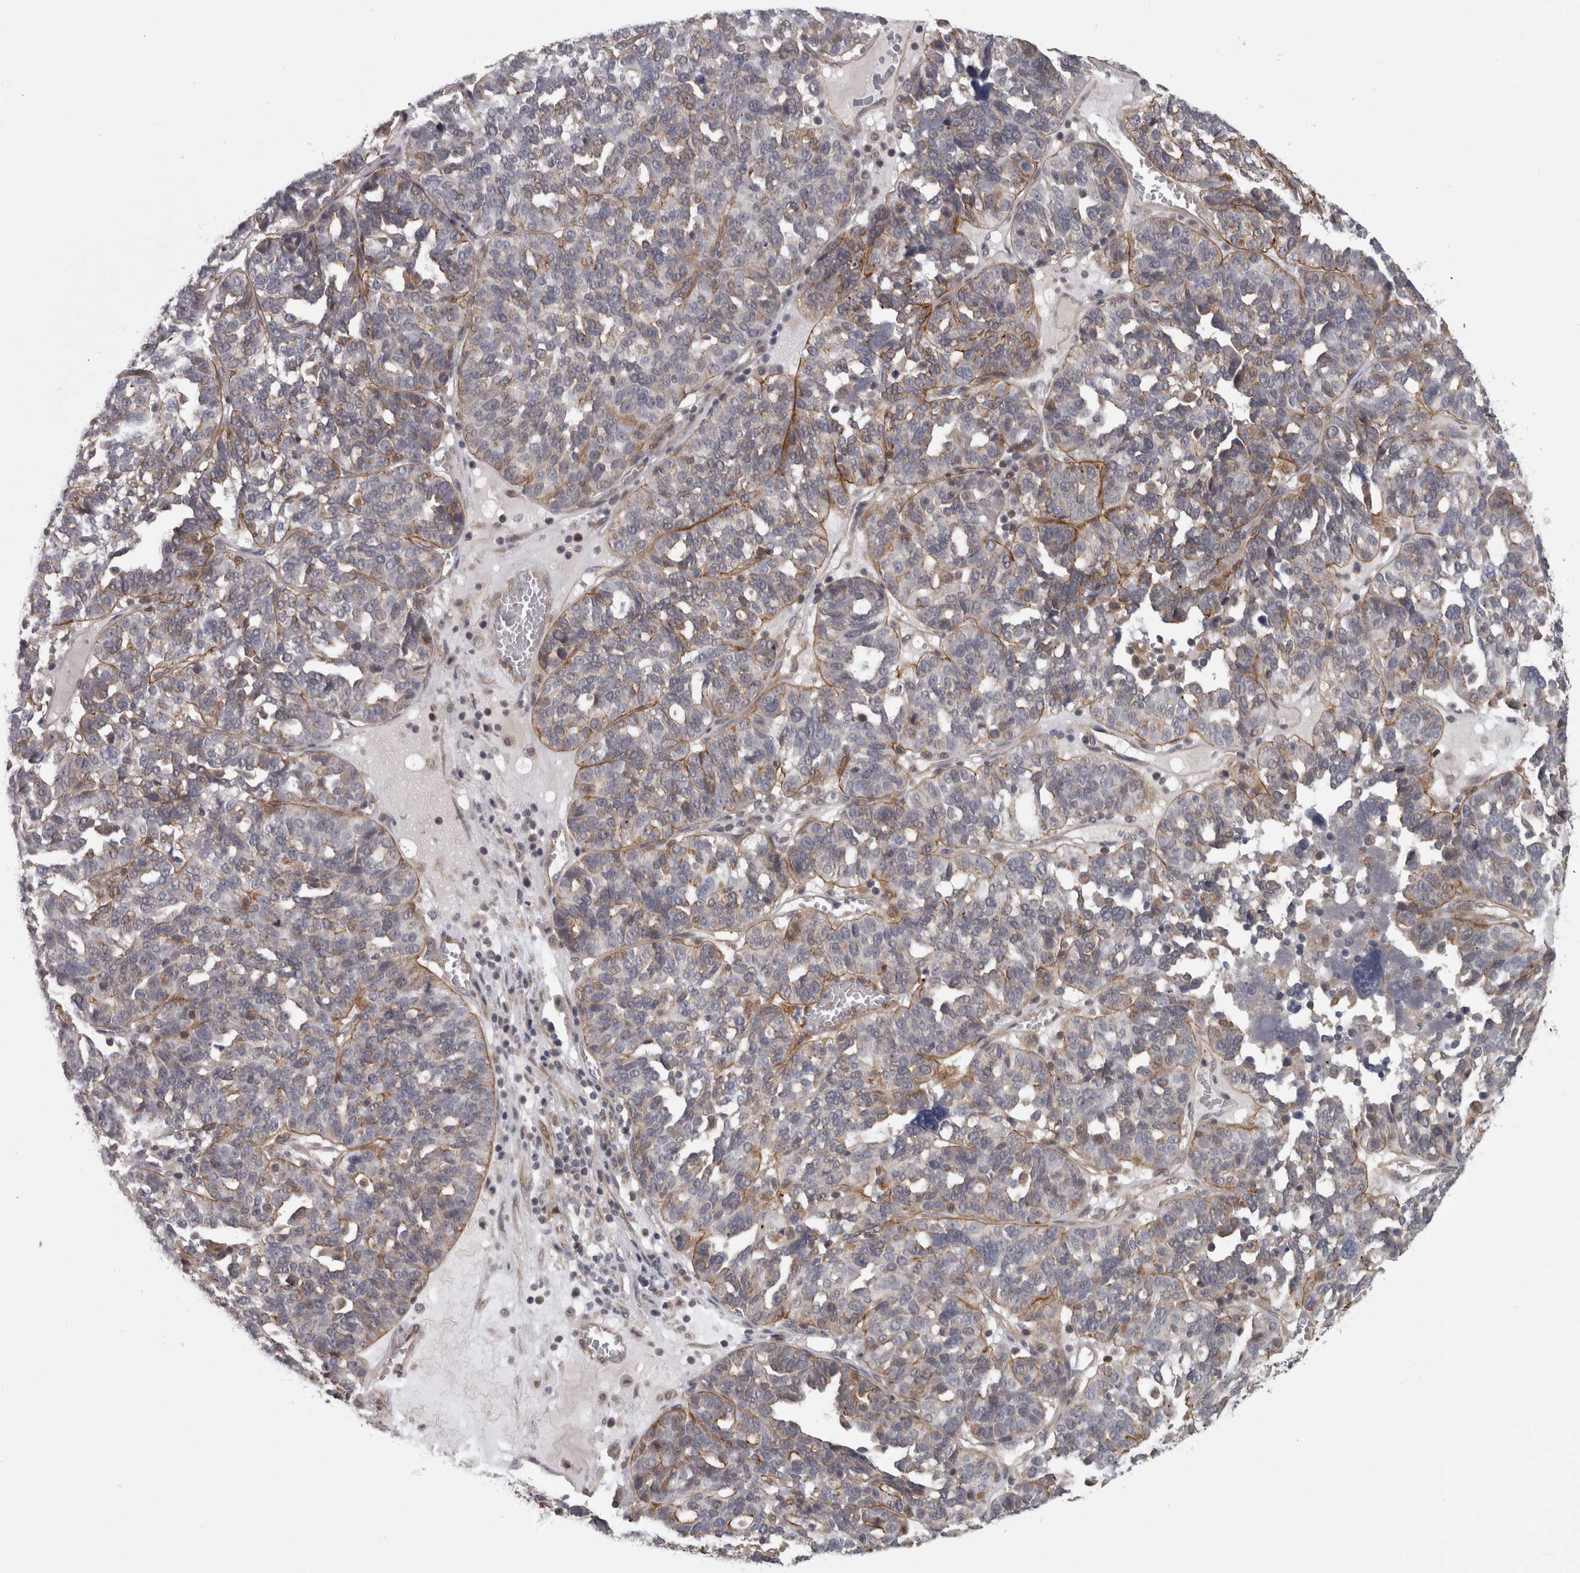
{"staining": {"intensity": "weak", "quantity": "<25%", "location": "cytoplasmic/membranous"}, "tissue": "ovarian cancer", "cell_type": "Tumor cells", "image_type": "cancer", "snomed": [{"axis": "morphology", "description": "Cystadenocarcinoma, serous, NOS"}, {"axis": "topography", "description": "Ovary"}], "caption": "DAB (3,3'-diaminobenzidine) immunohistochemical staining of human ovarian serous cystadenocarcinoma displays no significant positivity in tumor cells.", "gene": "RMDN1", "patient": {"sex": "female", "age": 59}}